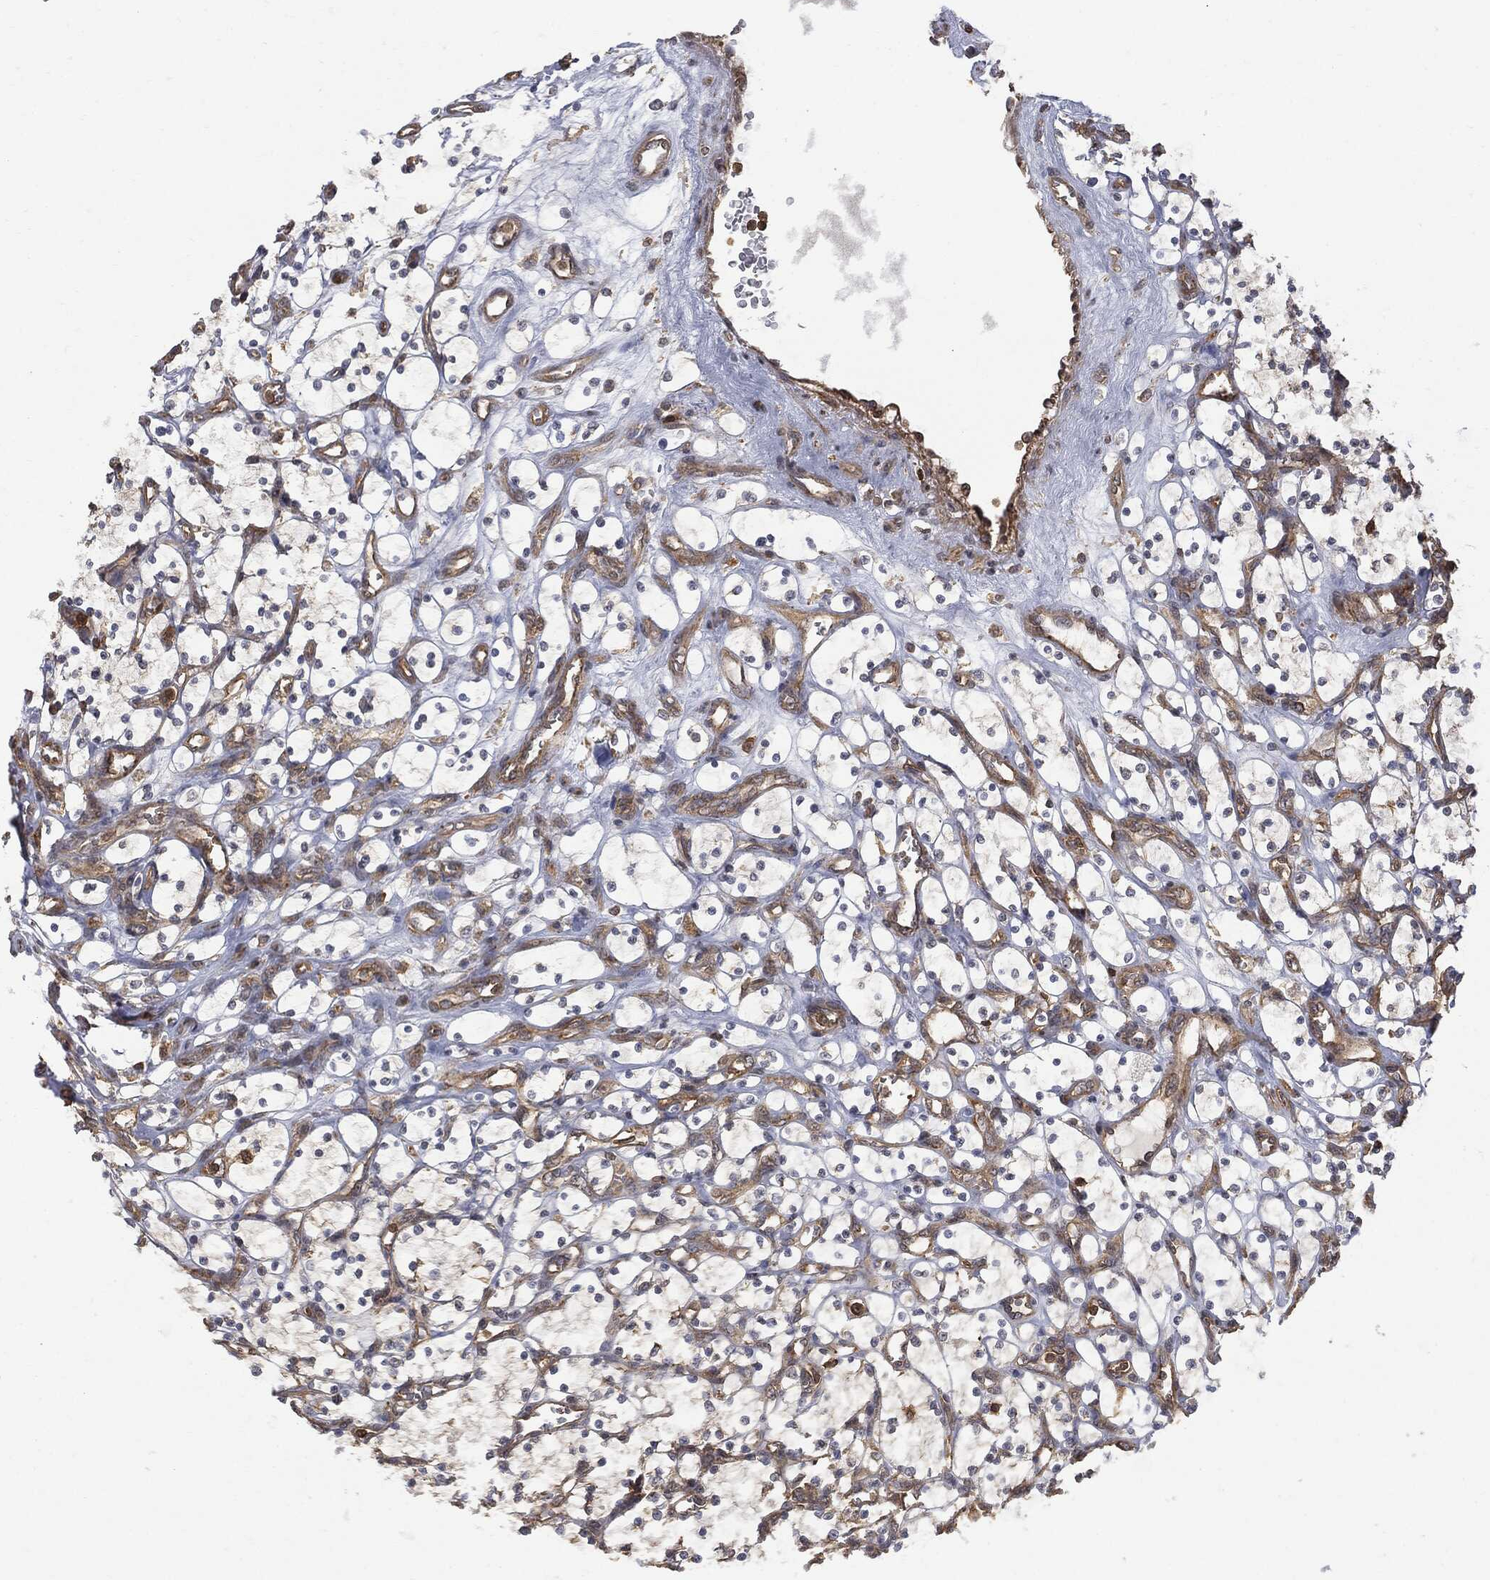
{"staining": {"intensity": "negative", "quantity": "none", "location": "none"}, "tissue": "renal cancer", "cell_type": "Tumor cells", "image_type": "cancer", "snomed": [{"axis": "morphology", "description": "Adenocarcinoma, NOS"}, {"axis": "topography", "description": "Kidney"}], "caption": "High magnification brightfield microscopy of adenocarcinoma (renal) stained with DAB (brown) and counterstained with hematoxylin (blue): tumor cells show no significant expression.", "gene": "PSMB10", "patient": {"sex": "female", "age": 69}}